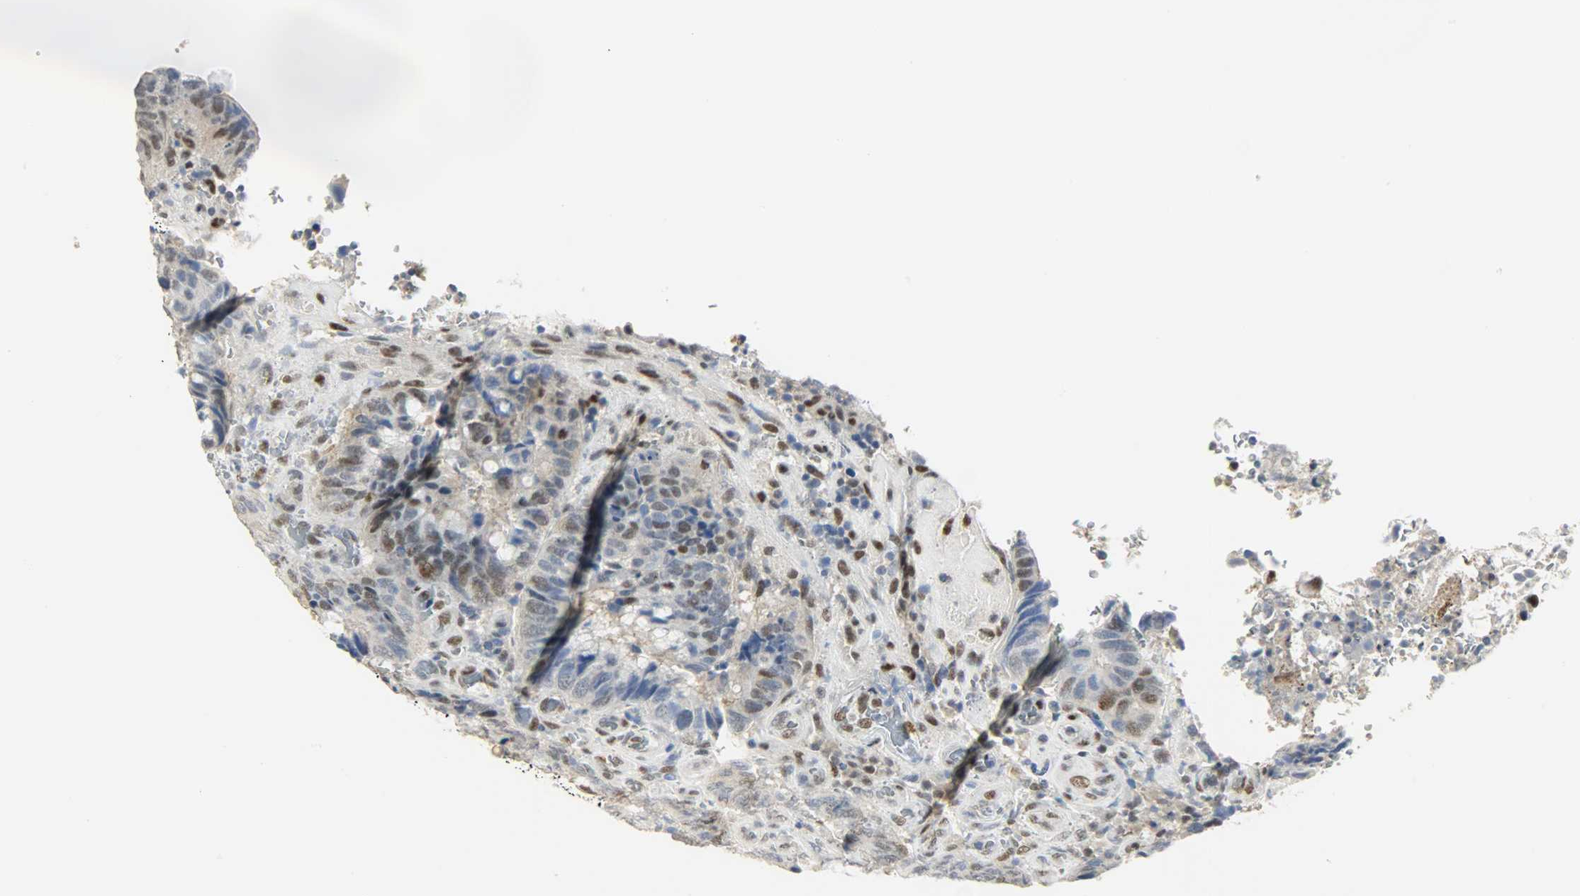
{"staining": {"intensity": "moderate", "quantity": "25%-75%", "location": "nuclear"}, "tissue": "colorectal cancer", "cell_type": "Tumor cells", "image_type": "cancer", "snomed": [{"axis": "morphology", "description": "Normal tissue, NOS"}, {"axis": "morphology", "description": "Adenocarcinoma, NOS"}, {"axis": "topography", "description": "Rectum"}, {"axis": "topography", "description": "Peripheral nerve tissue"}], "caption": "Human colorectal cancer stained for a protein (brown) exhibits moderate nuclear positive positivity in about 25%-75% of tumor cells.", "gene": "NPEPL1", "patient": {"sex": "male", "age": 92}}